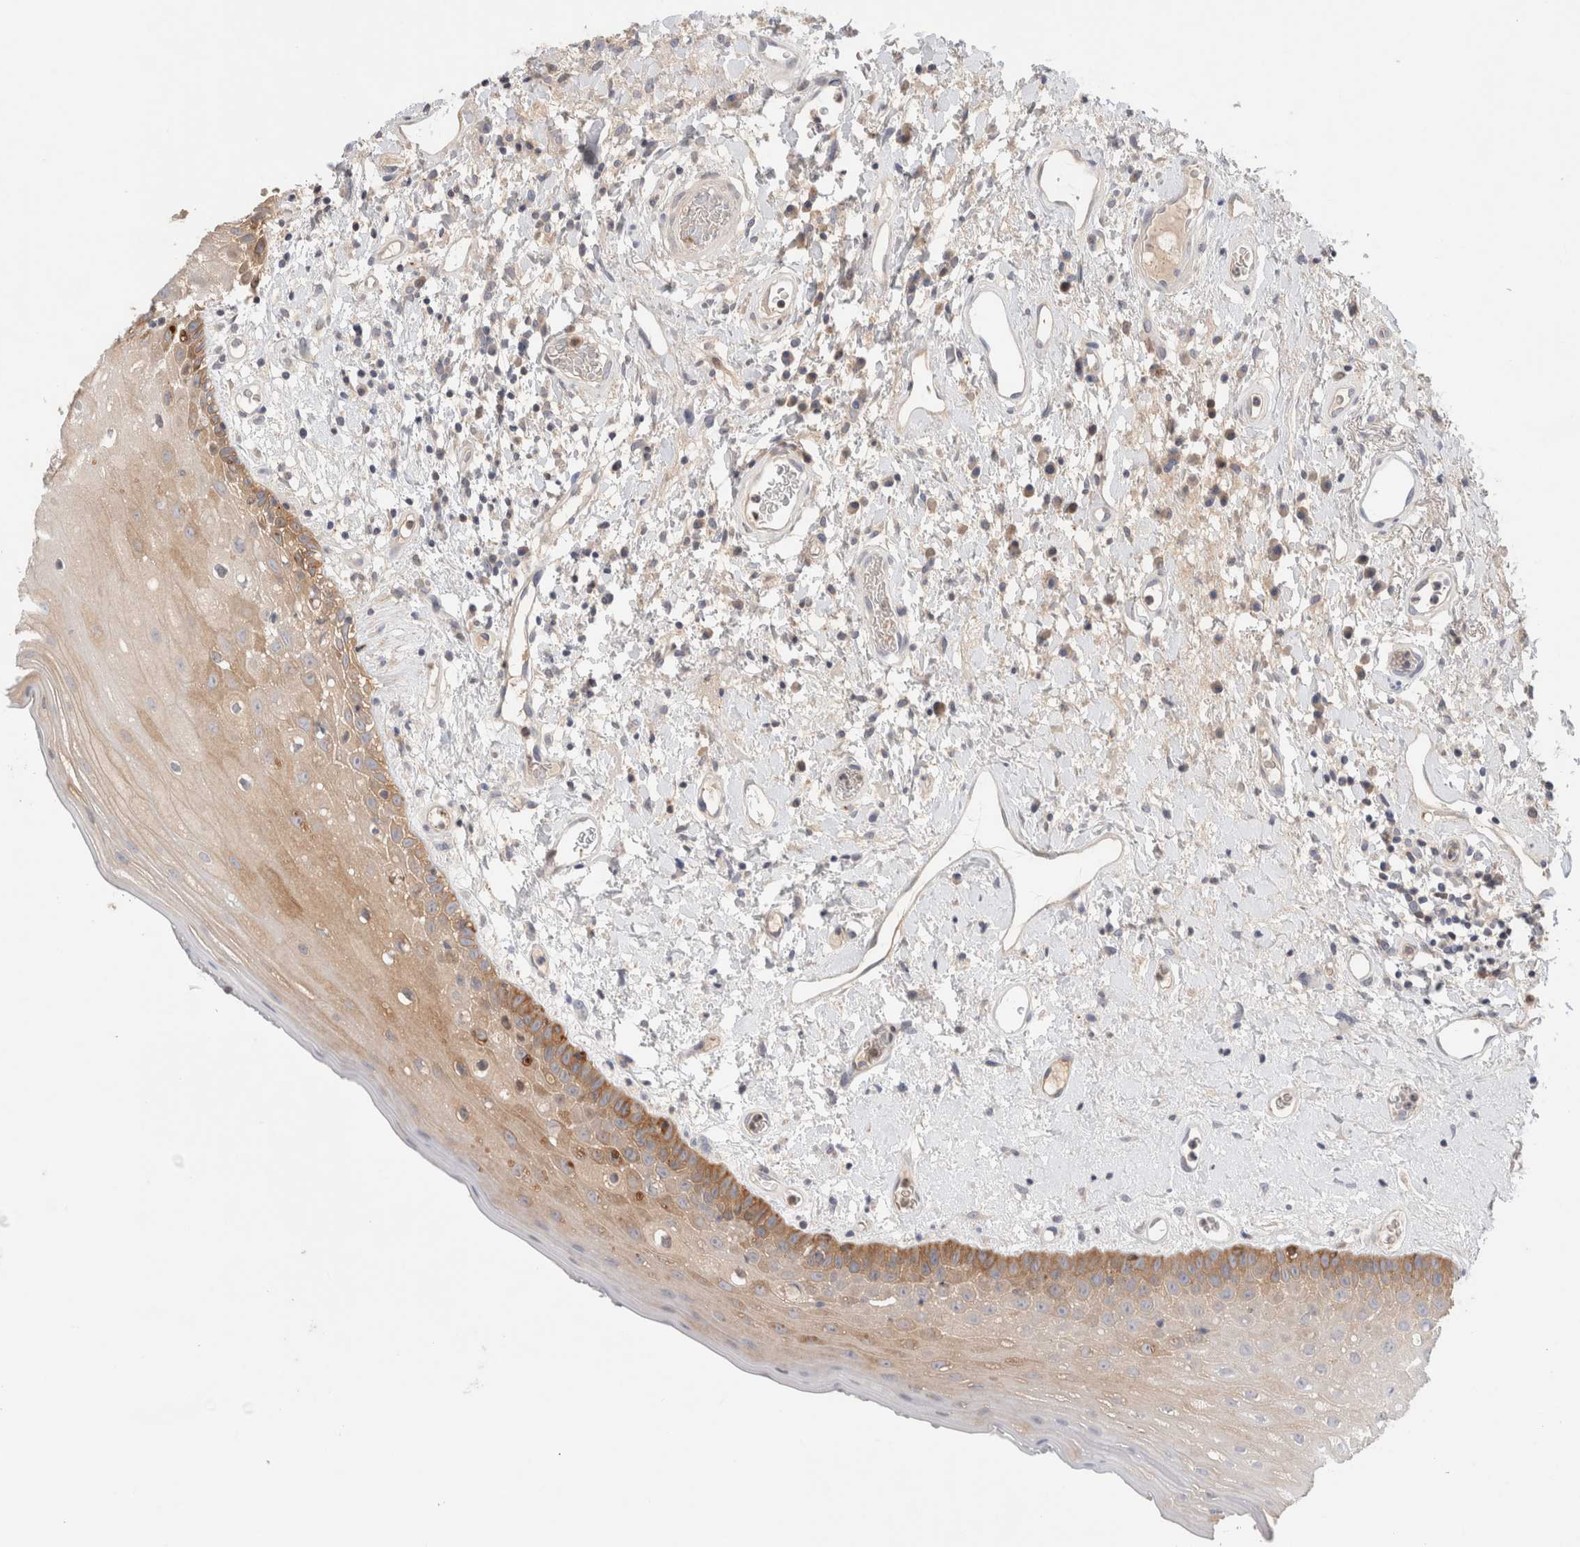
{"staining": {"intensity": "moderate", "quantity": "25%-75%", "location": "cytoplasmic/membranous"}, "tissue": "oral mucosa", "cell_type": "Squamous epithelial cells", "image_type": "normal", "snomed": [{"axis": "morphology", "description": "Normal tissue, NOS"}, {"axis": "topography", "description": "Oral tissue"}], "caption": "Oral mucosa was stained to show a protein in brown. There is medium levels of moderate cytoplasmic/membranous positivity in approximately 25%-75% of squamous epithelial cells.", "gene": "KLHL14", "patient": {"sex": "female", "age": 76}}